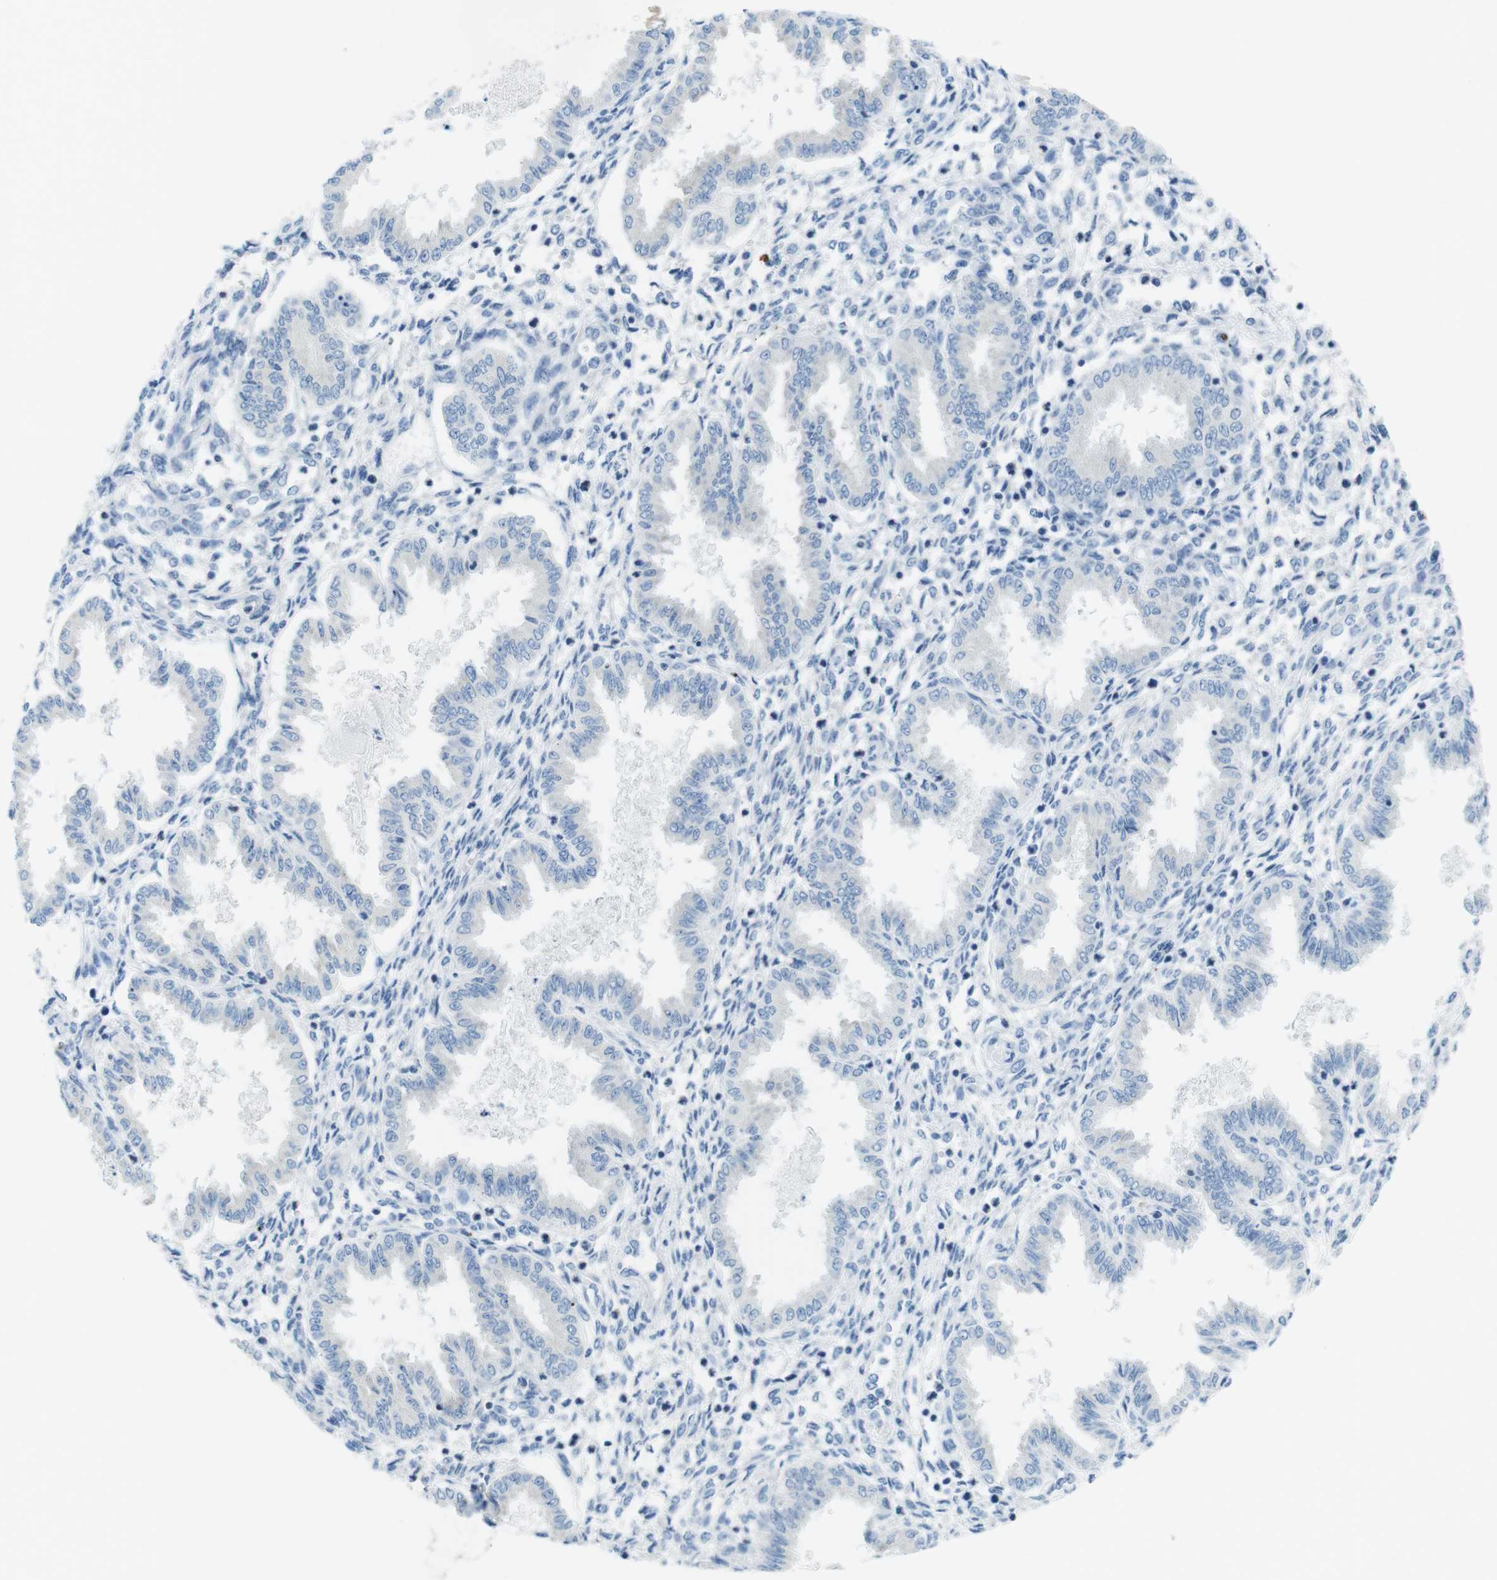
{"staining": {"intensity": "negative", "quantity": "none", "location": "none"}, "tissue": "endometrium", "cell_type": "Cells in endometrial stroma", "image_type": "normal", "snomed": [{"axis": "morphology", "description": "Normal tissue, NOS"}, {"axis": "topography", "description": "Endometrium"}], "caption": "Immunohistochemical staining of benign endometrium displays no significant expression in cells in endometrial stroma.", "gene": "ASIC5", "patient": {"sex": "female", "age": 33}}